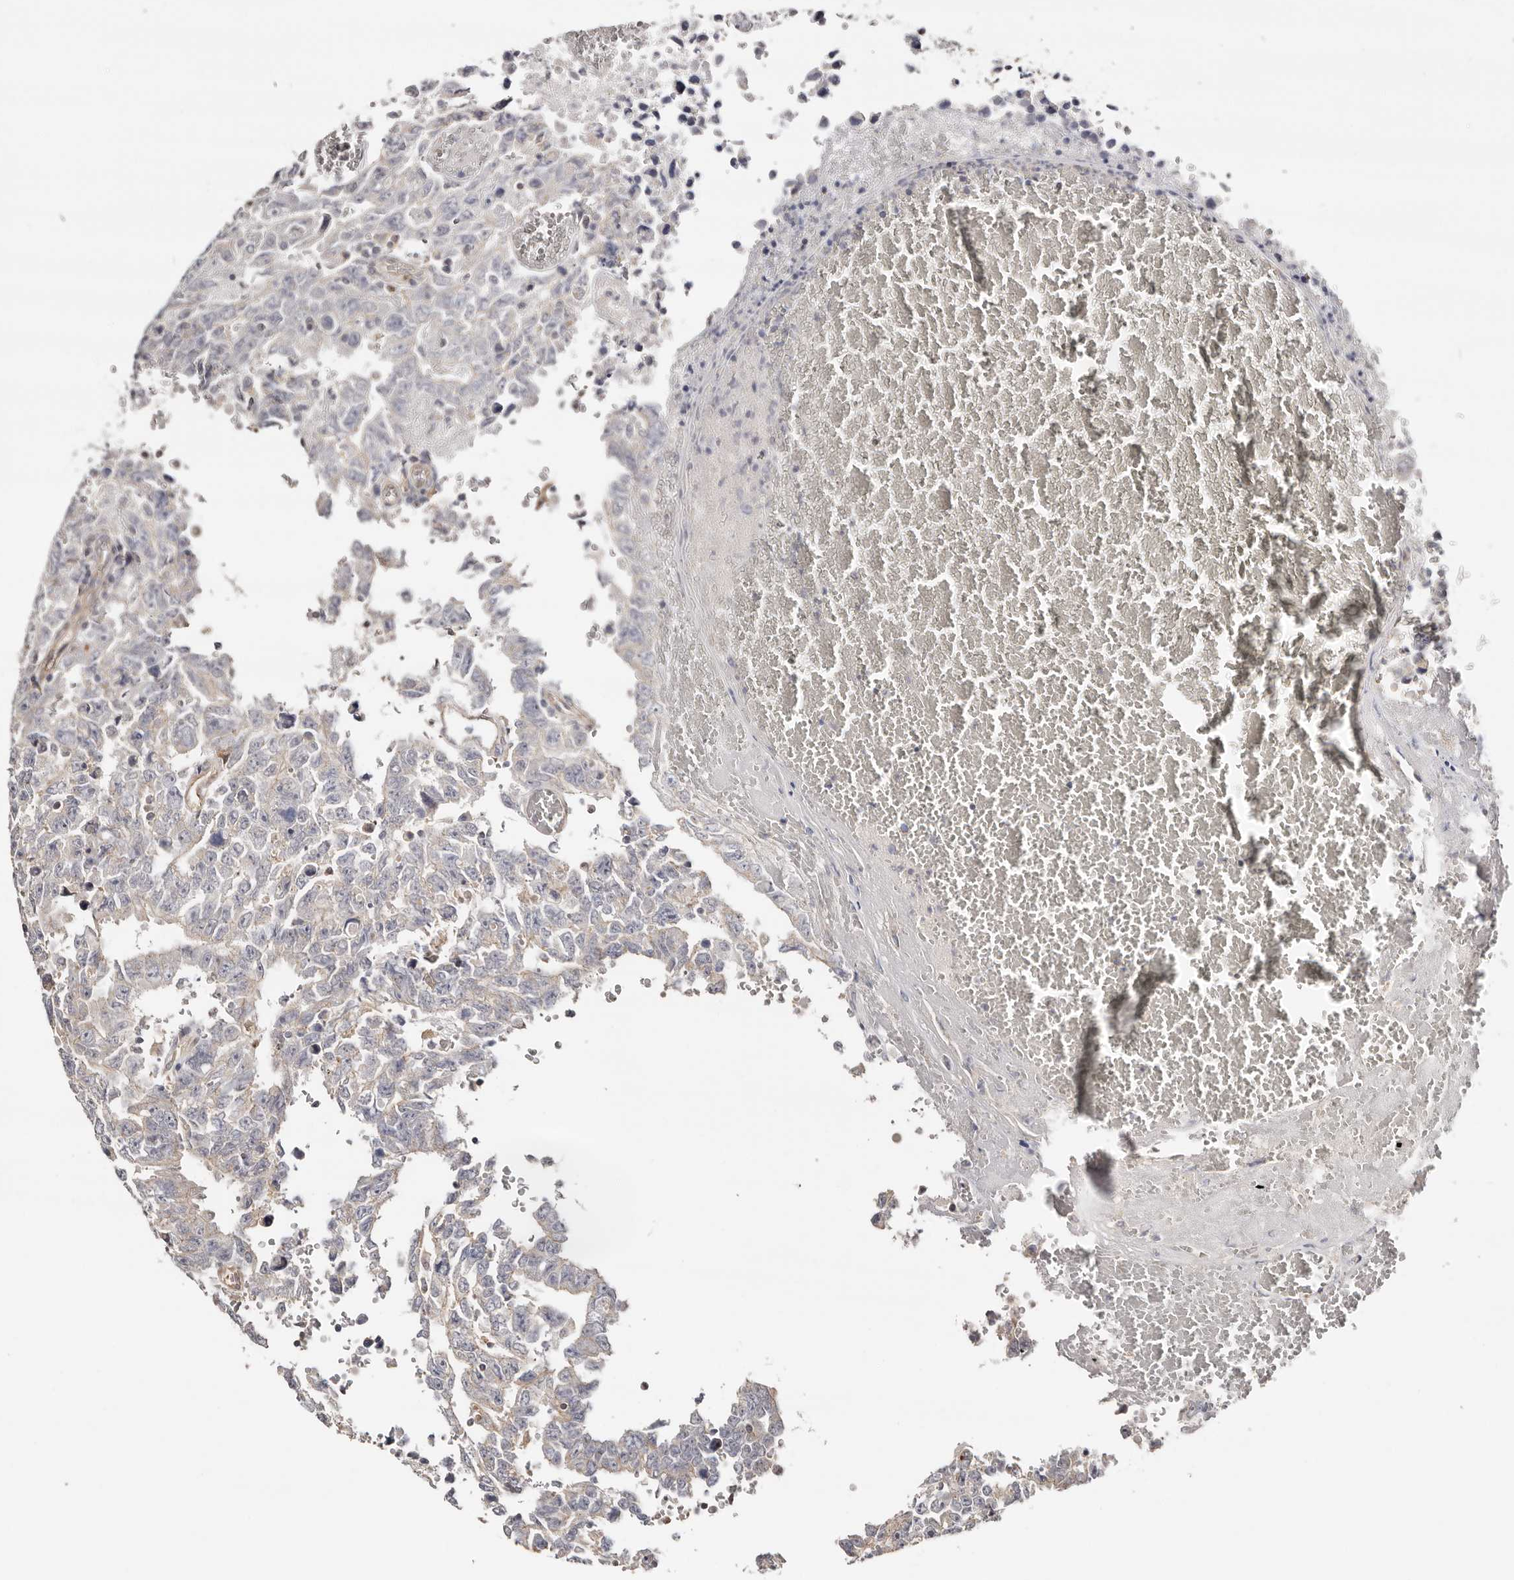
{"staining": {"intensity": "weak", "quantity": "25%-75%", "location": "cytoplasmic/membranous"}, "tissue": "testis cancer", "cell_type": "Tumor cells", "image_type": "cancer", "snomed": [{"axis": "morphology", "description": "Carcinoma, Embryonal, NOS"}, {"axis": "topography", "description": "Testis"}], "caption": "An image showing weak cytoplasmic/membranous expression in about 25%-75% of tumor cells in testis cancer, as visualized by brown immunohistochemical staining.", "gene": "S100A14", "patient": {"sex": "male", "age": 26}}